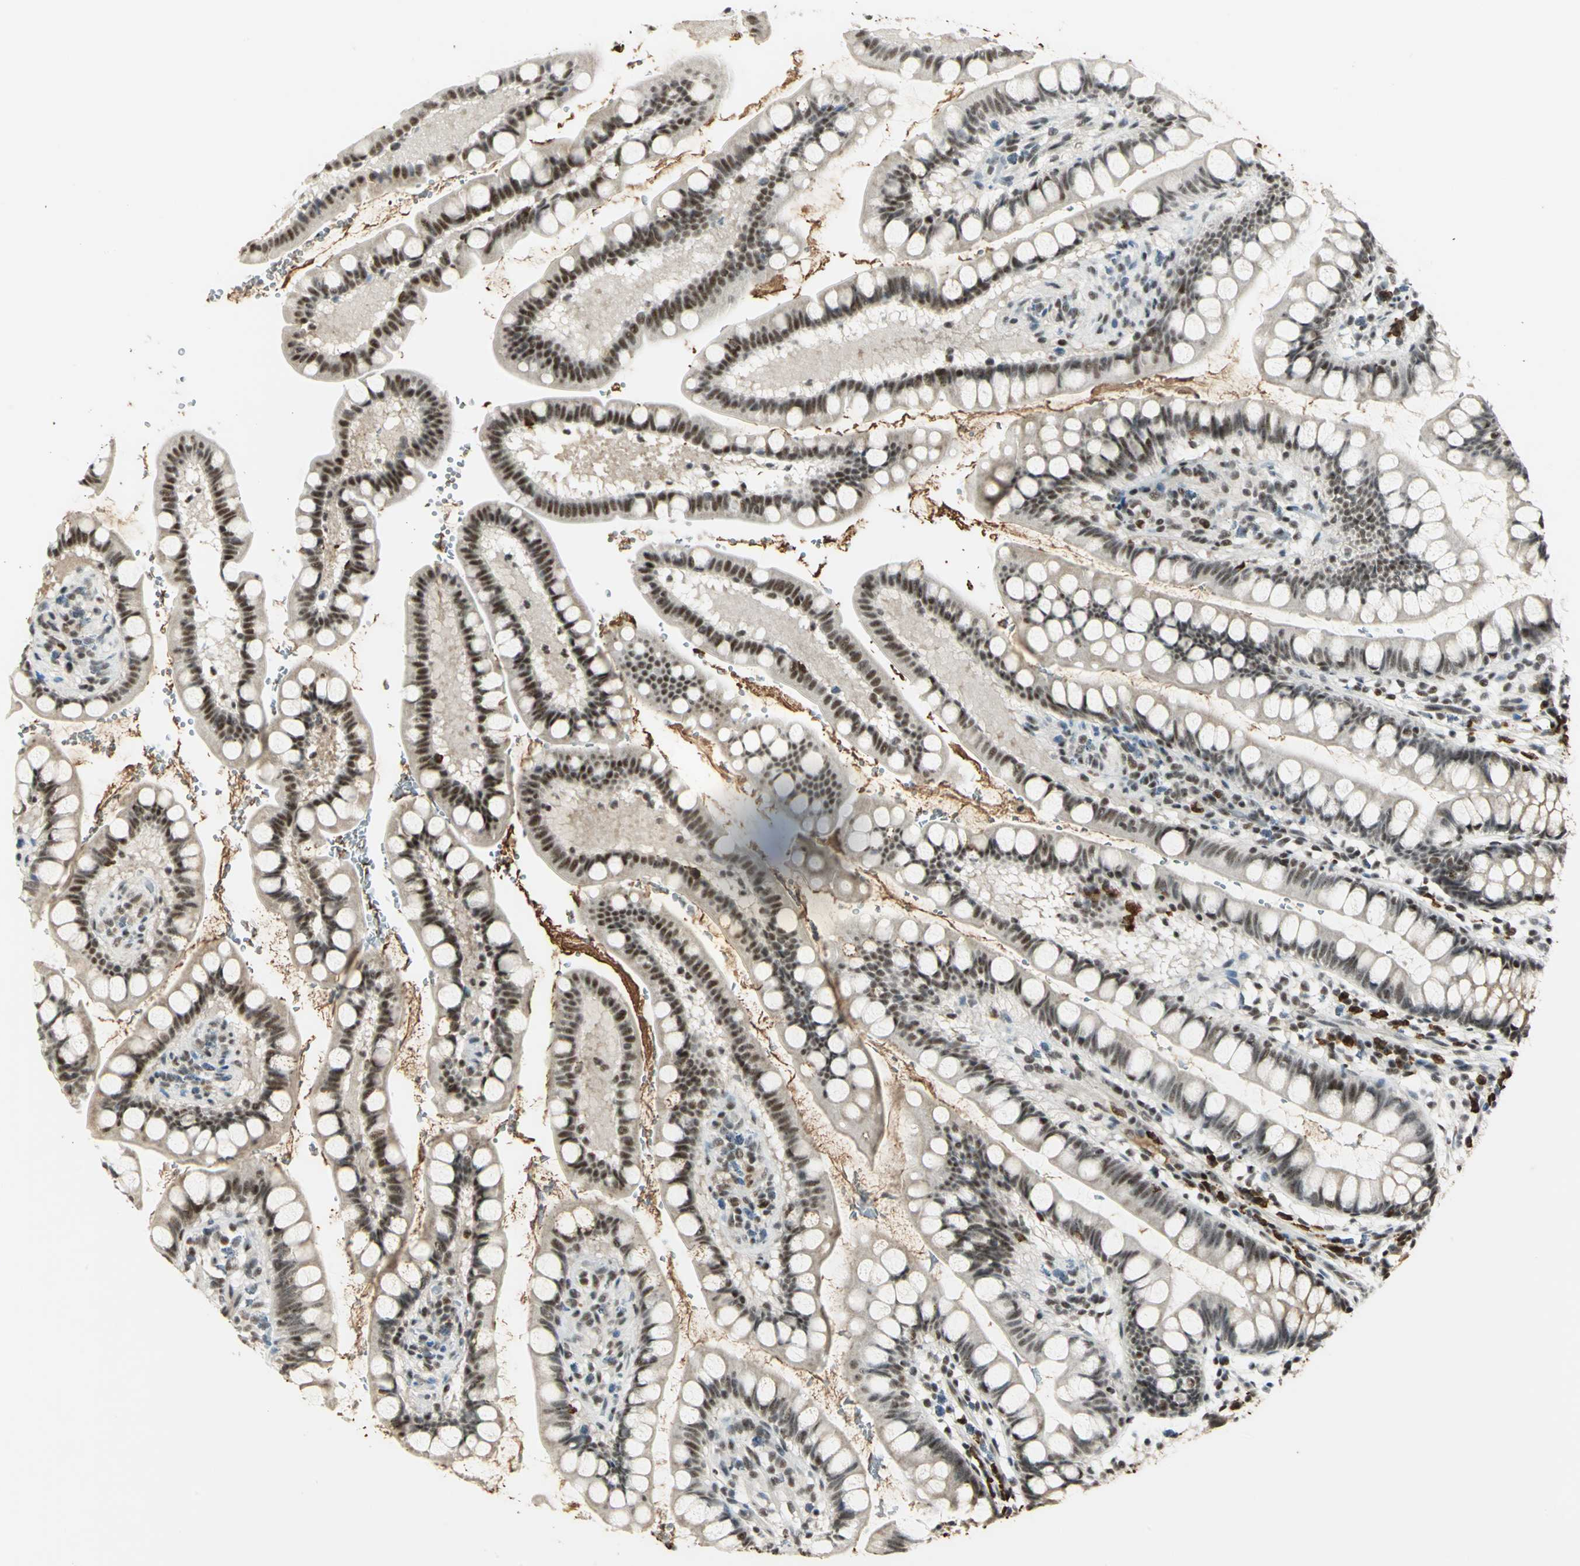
{"staining": {"intensity": "moderate", "quantity": ">75%", "location": "nuclear"}, "tissue": "small intestine", "cell_type": "Glandular cells", "image_type": "normal", "snomed": [{"axis": "morphology", "description": "Normal tissue, NOS"}, {"axis": "topography", "description": "Small intestine"}], "caption": "Immunohistochemistry photomicrograph of unremarkable small intestine: small intestine stained using immunohistochemistry displays medium levels of moderate protein expression localized specifically in the nuclear of glandular cells, appearing as a nuclear brown color.", "gene": "CCNT1", "patient": {"sex": "female", "age": 58}}